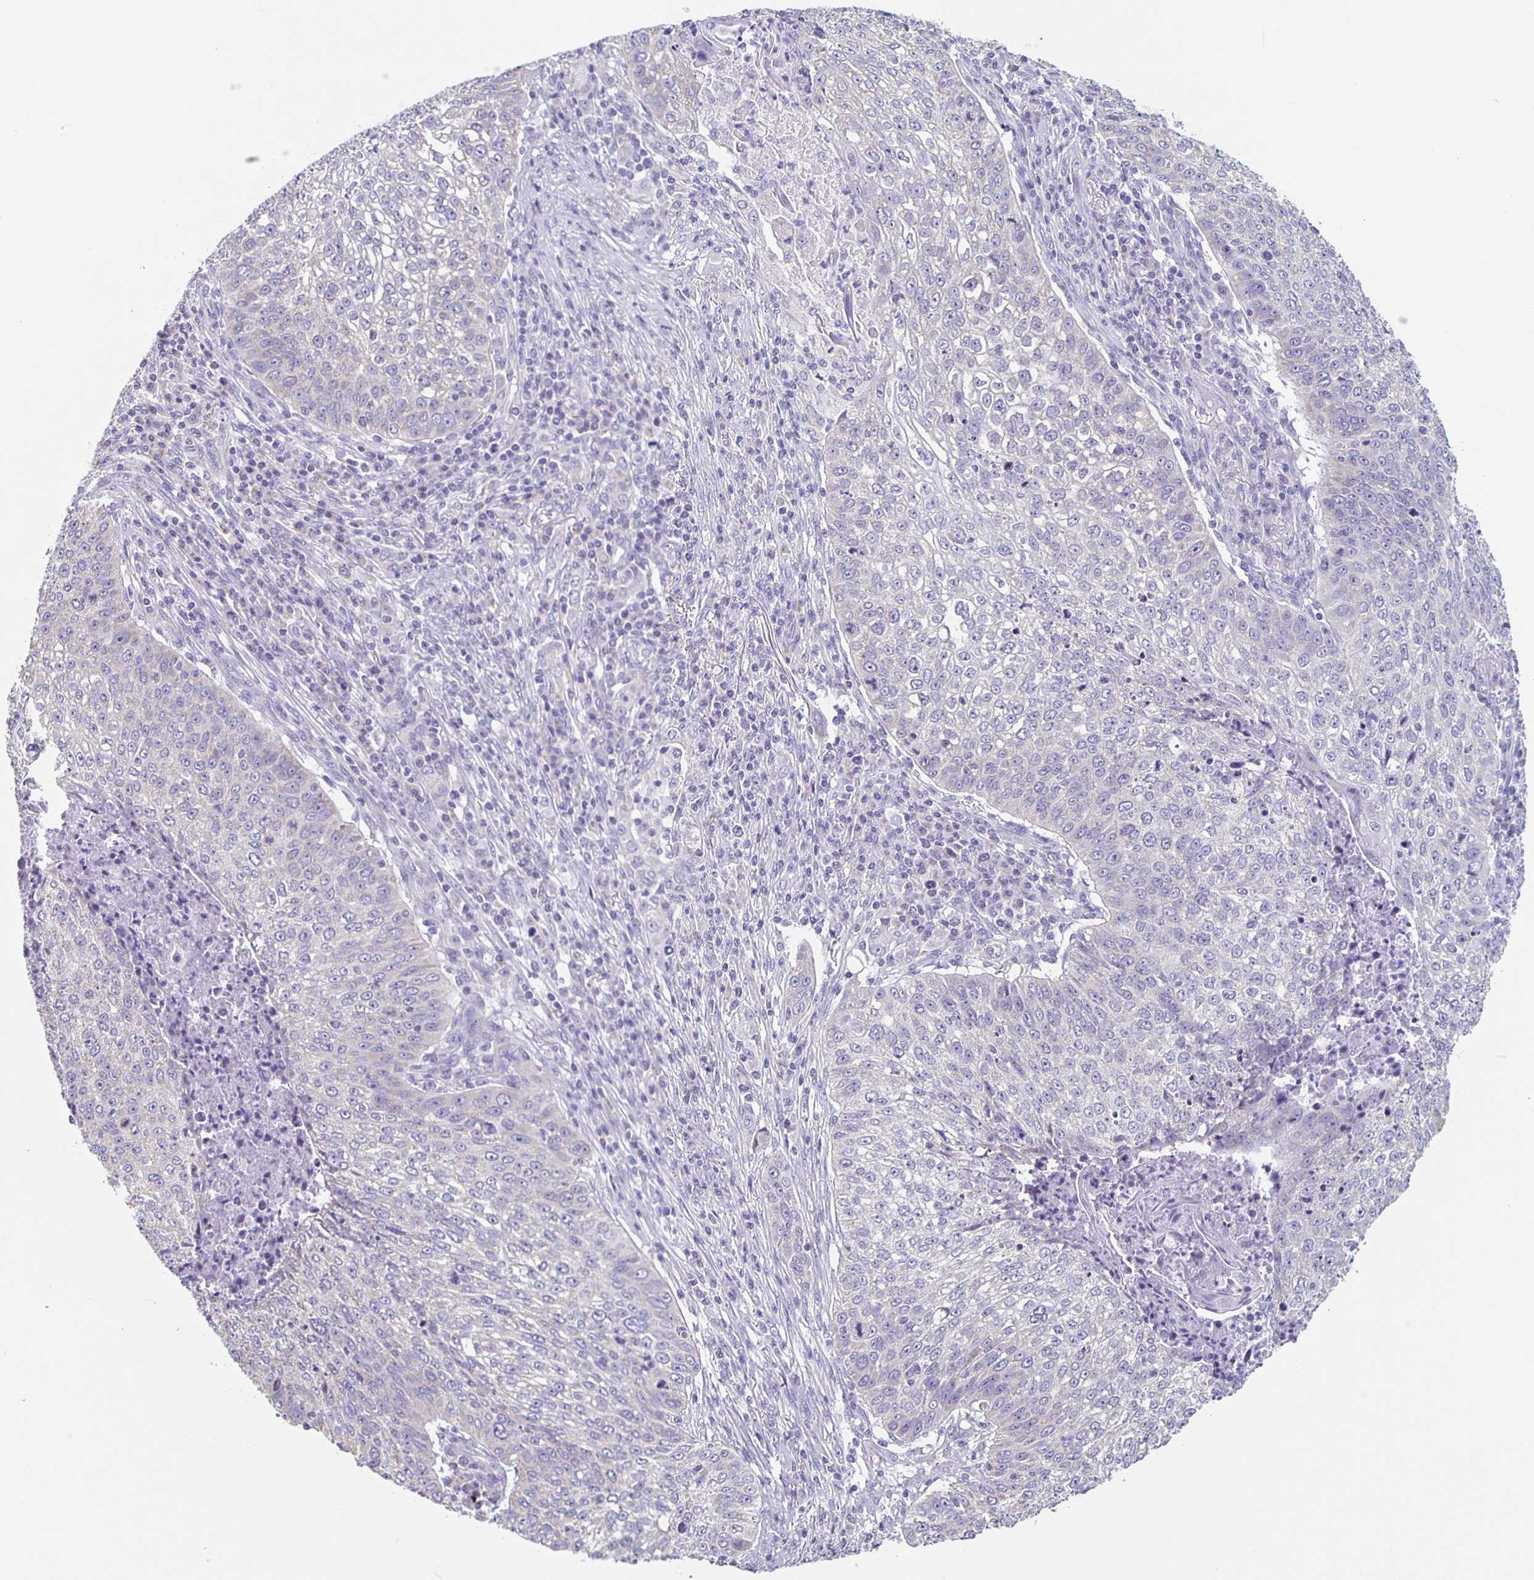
{"staining": {"intensity": "negative", "quantity": "none", "location": "none"}, "tissue": "lung cancer", "cell_type": "Tumor cells", "image_type": "cancer", "snomed": [{"axis": "morphology", "description": "Squamous cell carcinoma, NOS"}, {"axis": "topography", "description": "Lung"}], "caption": "Protein analysis of lung cancer shows no significant positivity in tumor cells.", "gene": "TPPP", "patient": {"sex": "male", "age": 63}}